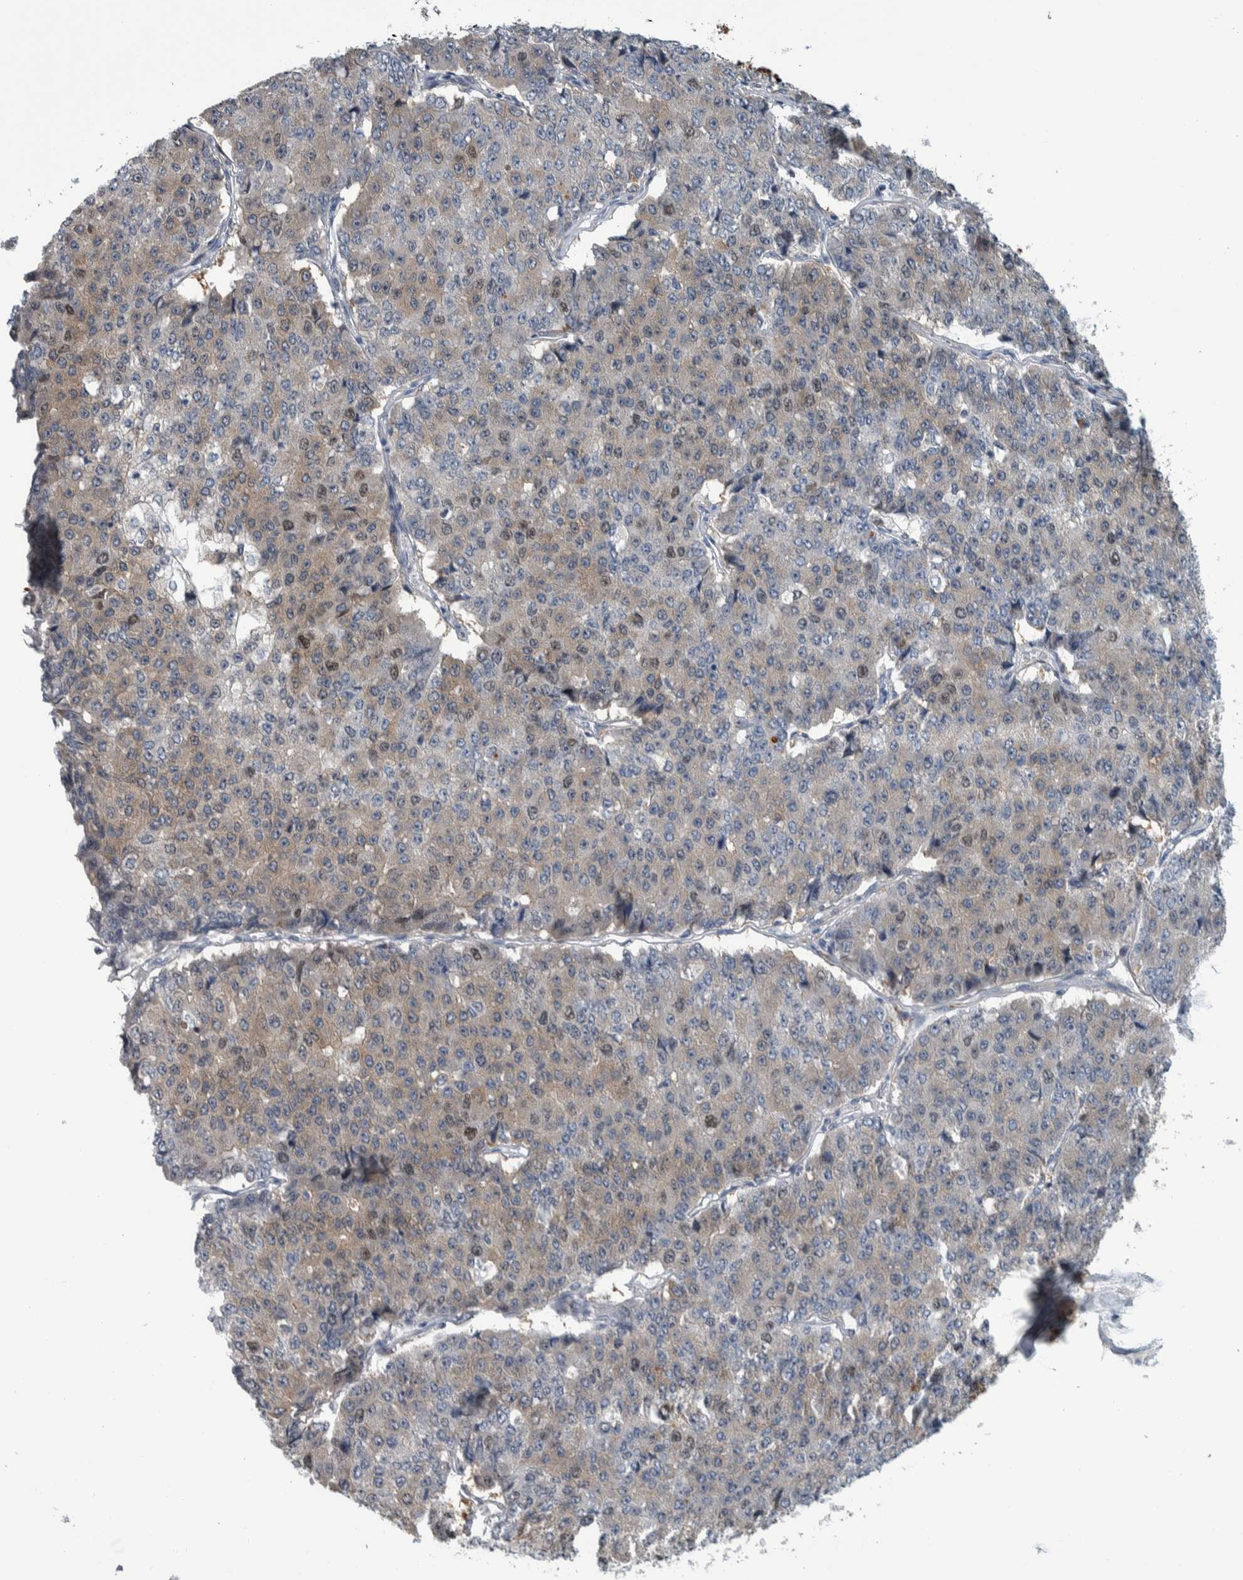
{"staining": {"intensity": "weak", "quantity": ">75%", "location": "cytoplasmic/membranous"}, "tissue": "pancreatic cancer", "cell_type": "Tumor cells", "image_type": "cancer", "snomed": [{"axis": "morphology", "description": "Adenocarcinoma, NOS"}, {"axis": "topography", "description": "Pancreas"}], "caption": "This is a histology image of immunohistochemistry (IHC) staining of pancreatic adenocarcinoma, which shows weak expression in the cytoplasmic/membranous of tumor cells.", "gene": "COL14A1", "patient": {"sex": "male", "age": 50}}